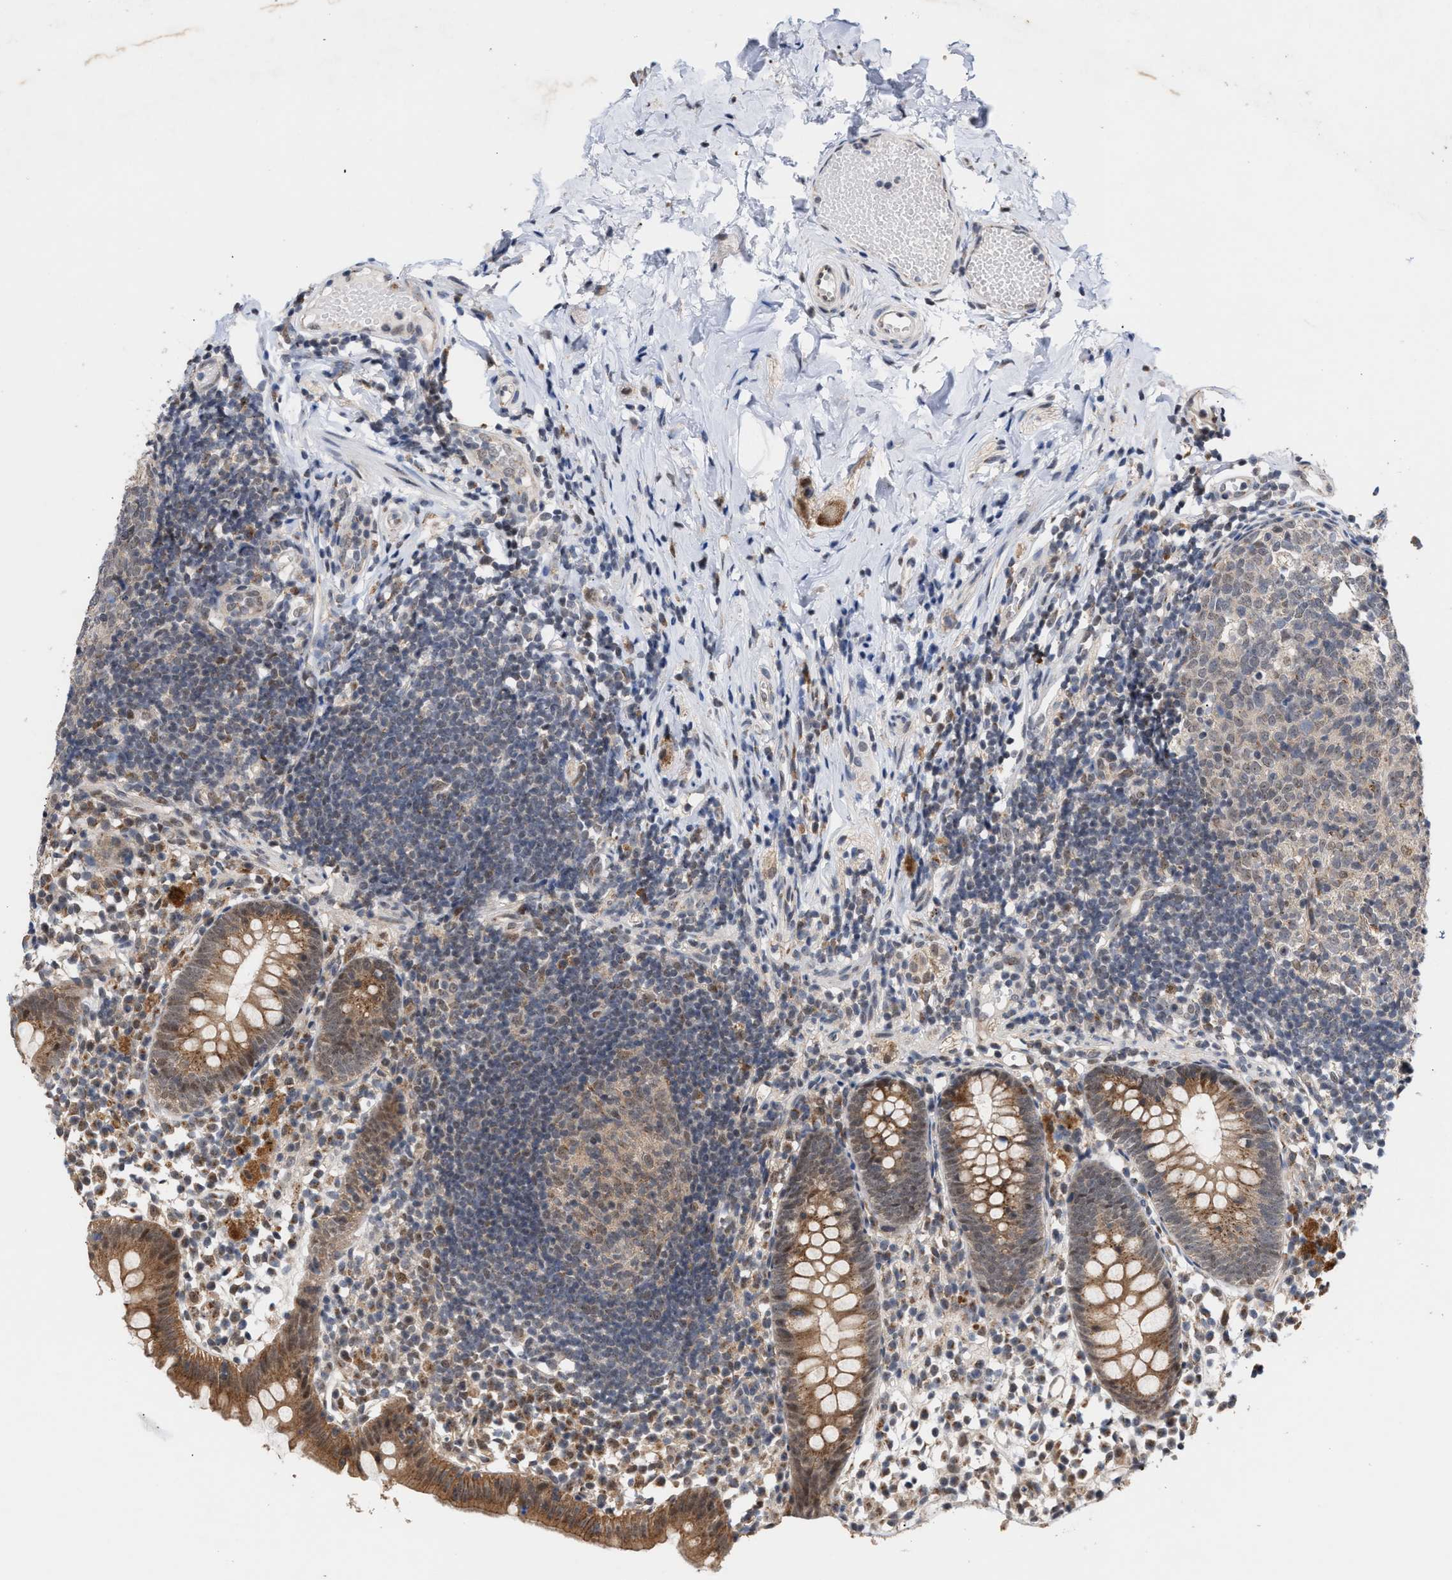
{"staining": {"intensity": "moderate", "quantity": ">75%", "location": "cytoplasmic/membranous"}, "tissue": "appendix", "cell_type": "Glandular cells", "image_type": "normal", "snomed": [{"axis": "morphology", "description": "Normal tissue, NOS"}, {"axis": "topography", "description": "Appendix"}], "caption": "A photomicrograph of human appendix stained for a protein demonstrates moderate cytoplasmic/membranous brown staining in glandular cells. The staining was performed using DAB to visualize the protein expression in brown, while the nuclei were stained in blue with hematoxylin (Magnification: 20x).", "gene": "MKNK2", "patient": {"sex": "female", "age": 20}}